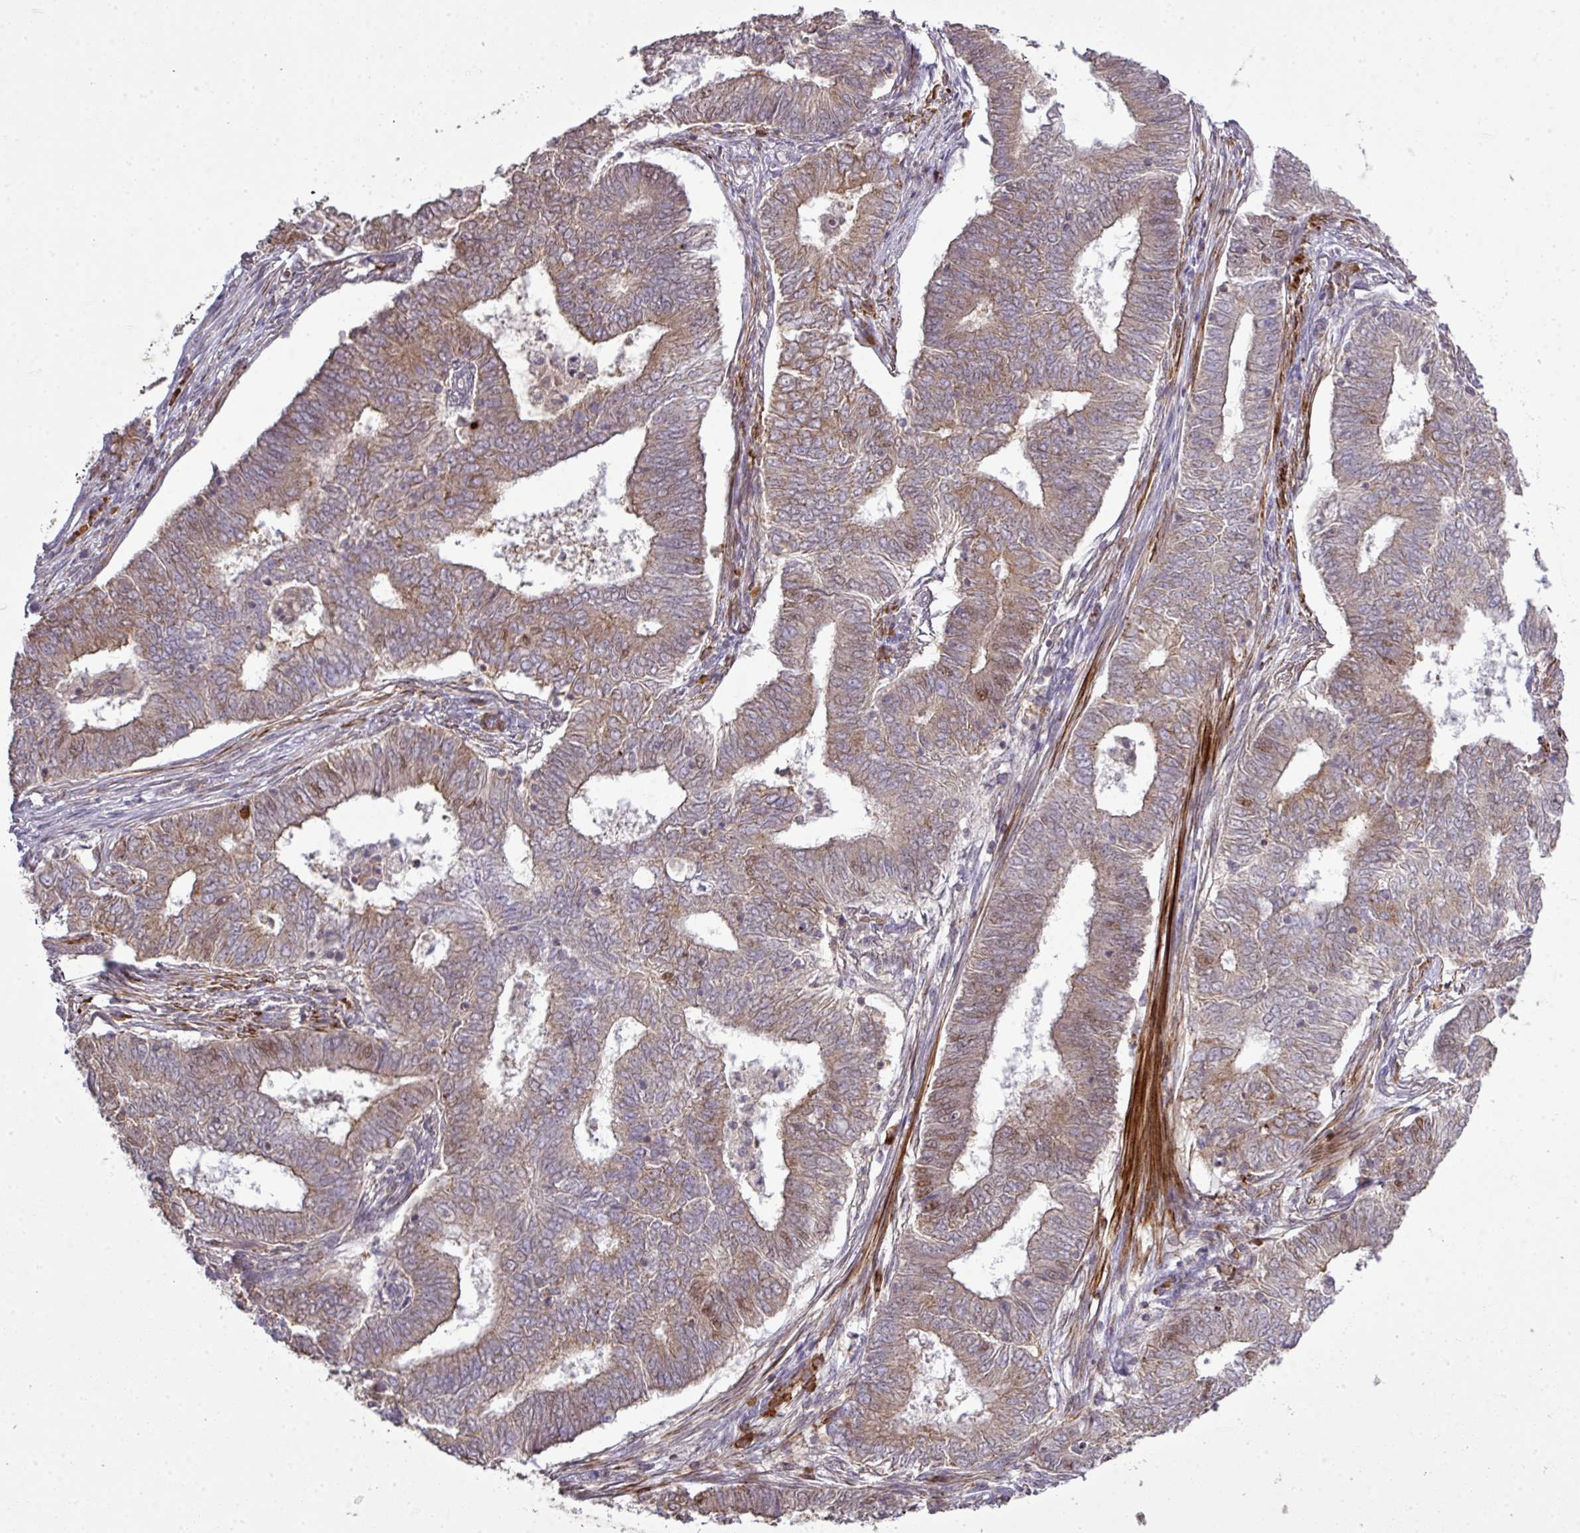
{"staining": {"intensity": "weak", "quantity": ">75%", "location": "cytoplasmic/membranous,nuclear"}, "tissue": "endometrial cancer", "cell_type": "Tumor cells", "image_type": "cancer", "snomed": [{"axis": "morphology", "description": "Adenocarcinoma, NOS"}, {"axis": "topography", "description": "Endometrium"}], "caption": "Immunohistochemical staining of human endometrial cancer shows weak cytoplasmic/membranous and nuclear protein positivity in about >75% of tumor cells. Nuclei are stained in blue.", "gene": "TPRA1", "patient": {"sex": "female", "age": 62}}